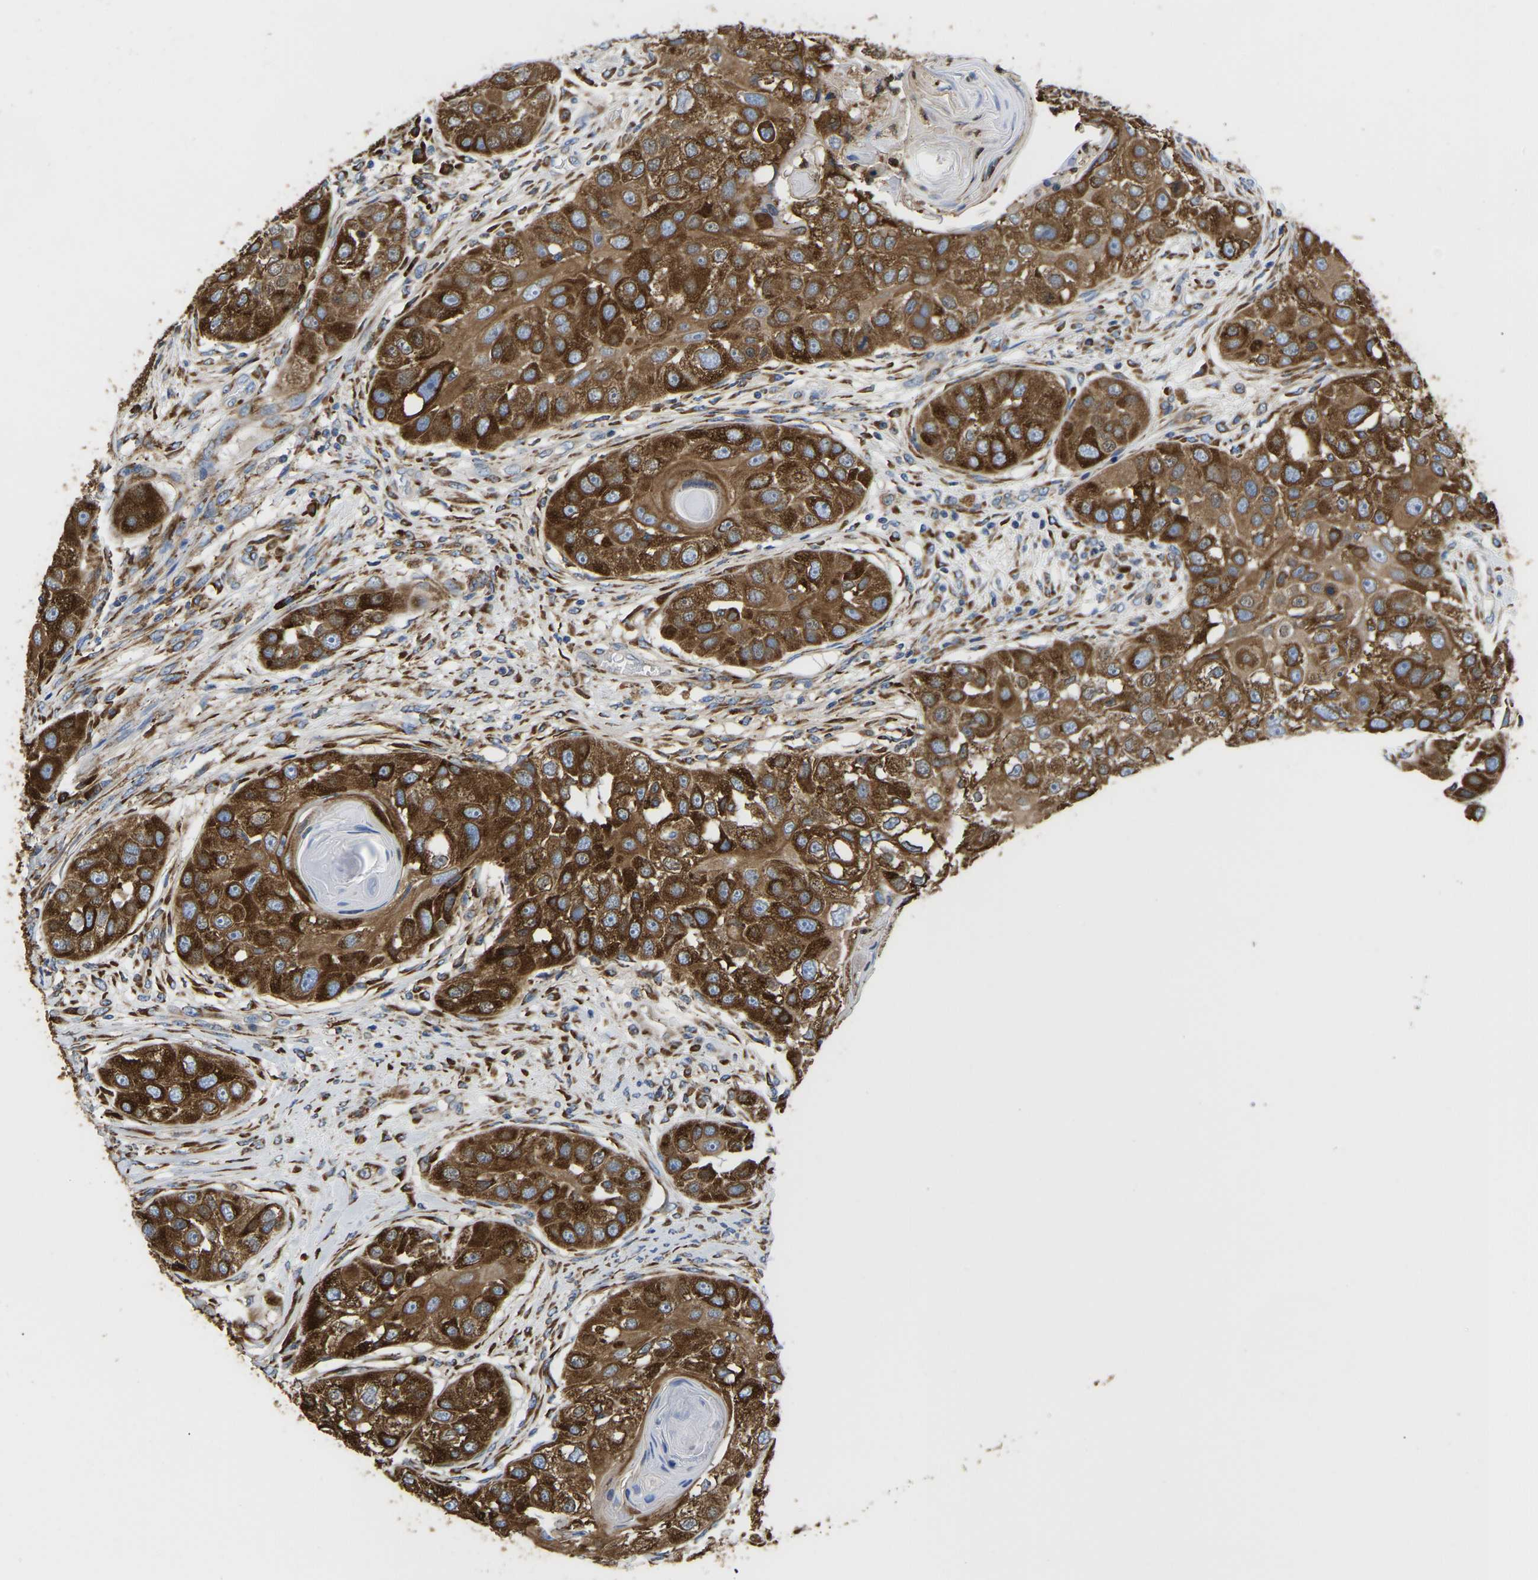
{"staining": {"intensity": "strong", "quantity": ">75%", "location": "cytoplasmic/membranous"}, "tissue": "head and neck cancer", "cell_type": "Tumor cells", "image_type": "cancer", "snomed": [{"axis": "morphology", "description": "Normal tissue, NOS"}, {"axis": "morphology", "description": "Squamous cell carcinoma, NOS"}, {"axis": "topography", "description": "Skeletal muscle"}, {"axis": "topography", "description": "Head-Neck"}], "caption": "IHC (DAB) staining of head and neck squamous cell carcinoma demonstrates strong cytoplasmic/membranous protein positivity in about >75% of tumor cells.", "gene": "P4HB", "patient": {"sex": "male", "age": 51}}